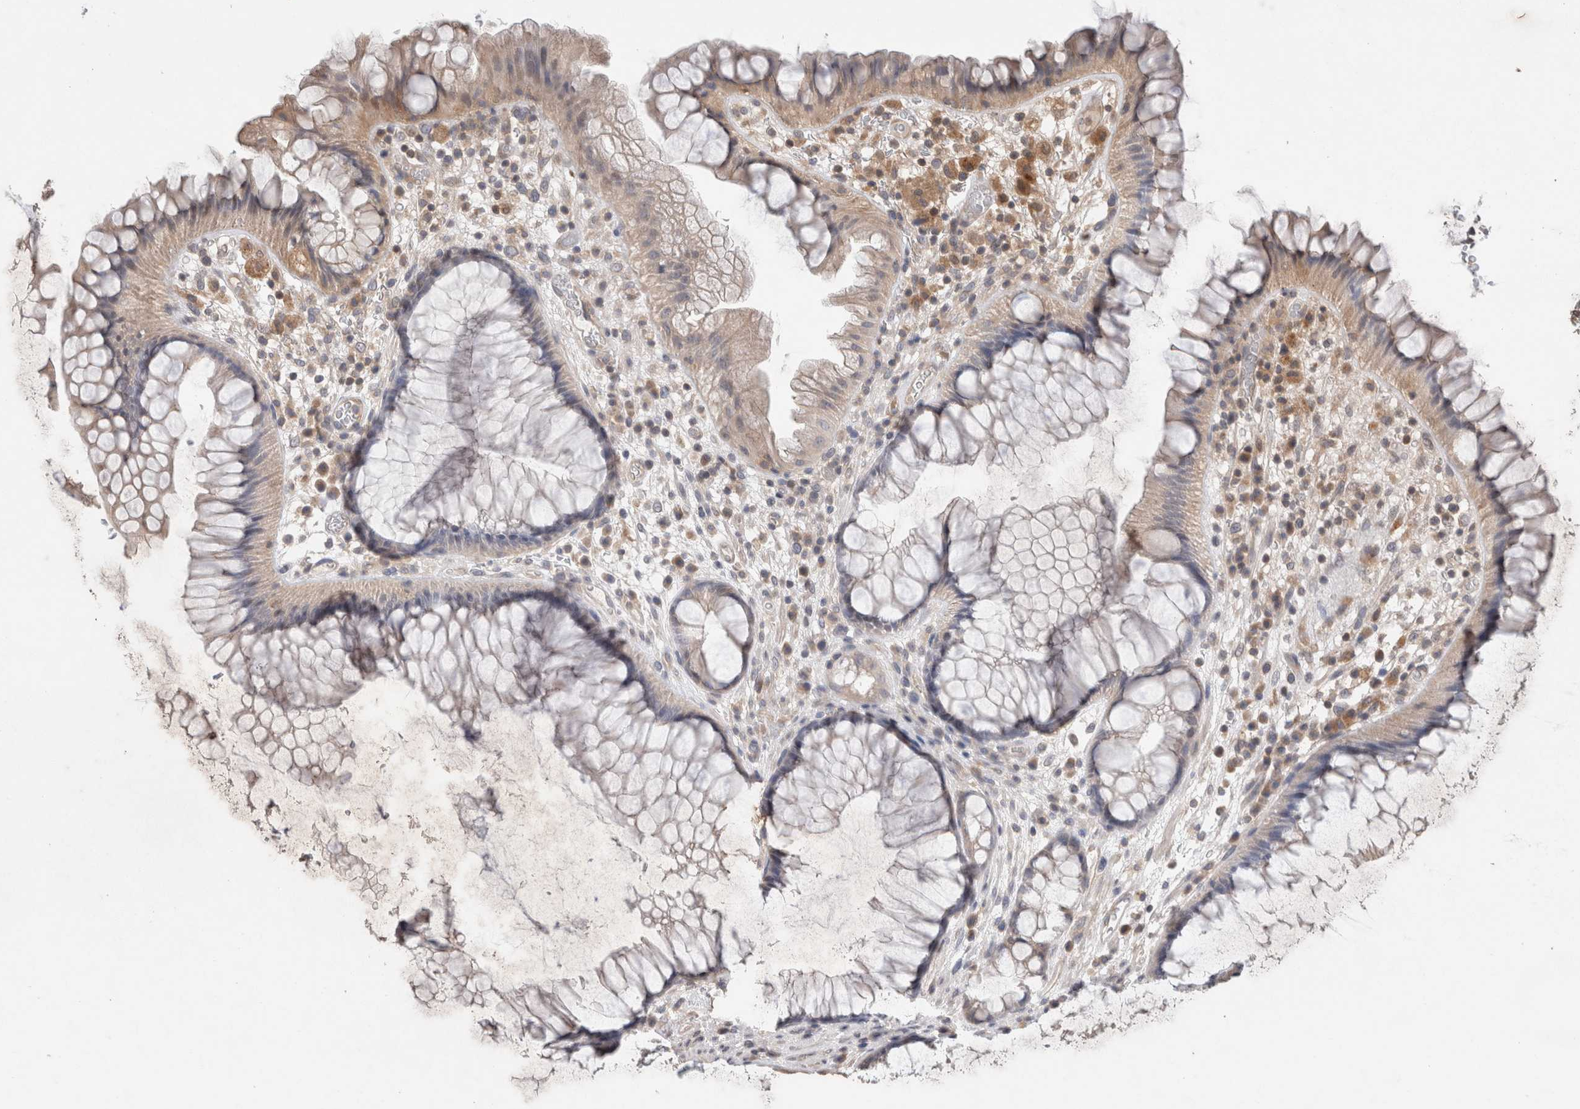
{"staining": {"intensity": "weak", "quantity": "<25%", "location": "cytoplasmic/membranous"}, "tissue": "rectum", "cell_type": "Glandular cells", "image_type": "normal", "snomed": [{"axis": "morphology", "description": "Normal tissue, NOS"}, {"axis": "topography", "description": "Rectum"}], "caption": "An immunohistochemistry histopathology image of normal rectum is shown. There is no staining in glandular cells of rectum. Brightfield microscopy of immunohistochemistry (IHC) stained with DAB (brown) and hematoxylin (blue), captured at high magnification.", "gene": "TRIM5", "patient": {"sex": "male", "age": 51}}